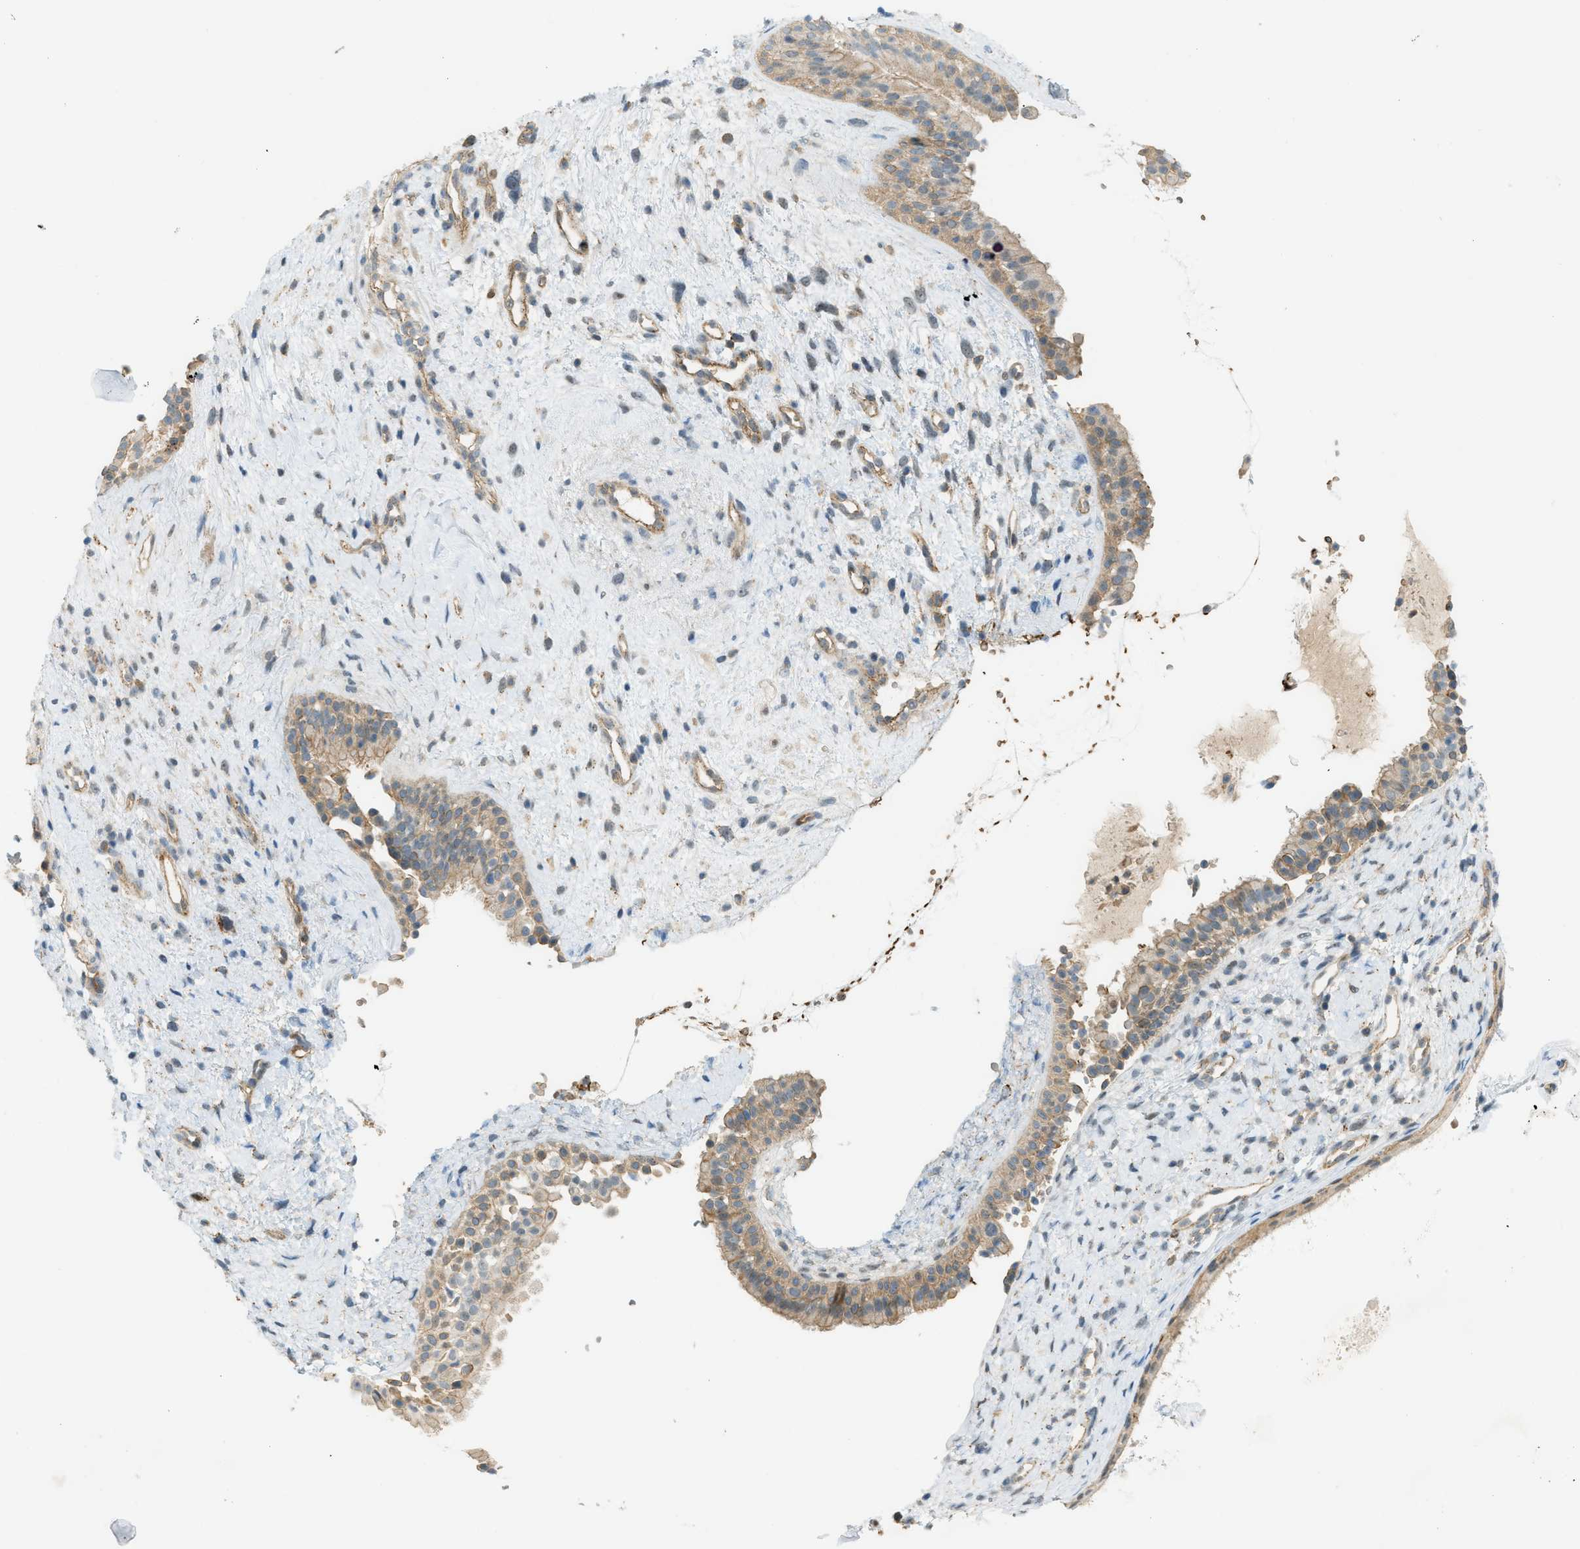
{"staining": {"intensity": "weak", "quantity": ">75%", "location": "cytoplasmic/membranous"}, "tissue": "nasopharynx", "cell_type": "Respiratory epithelial cells", "image_type": "normal", "snomed": [{"axis": "morphology", "description": "Normal tissue, NOS"}, {"axis": "topography", "description": "Nasopharynx"}], "caption": "Nasopharynx stained with a brown dye displays weak cytoplasmic/membranous positive expression in approximately >75% of respiratory epithelial cells.", "gene": "GRK6", "patient": {"sex": "male", "age": 22}}